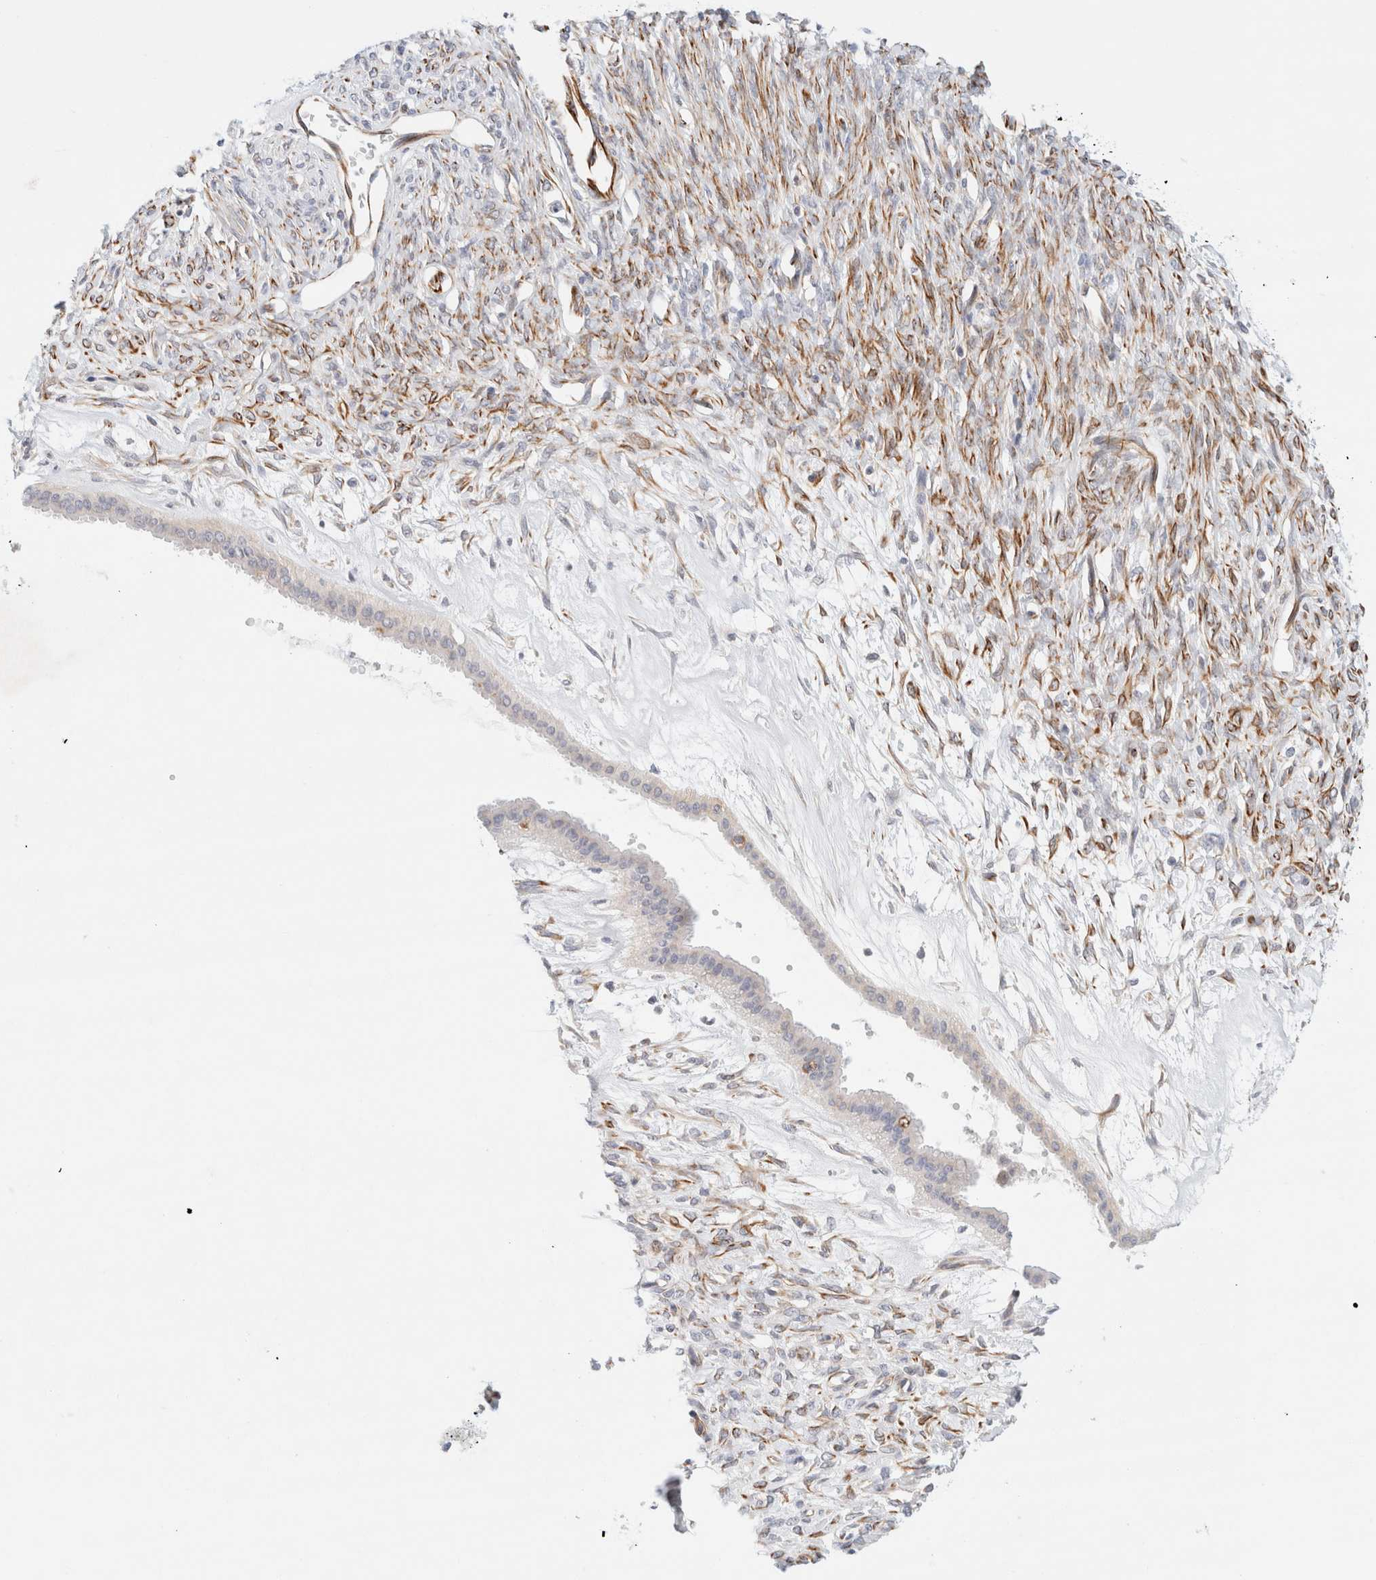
{"staining": {"intensity": "moderate", "quantity": "<25%", "location": "cytoplasmic/membranous"}, "tissue": "ovarian cancer", "cell_type": "Tumor cells", "image_type": "cancer", "snomed": [{"axis": "morphology", "description": "Cystadenocarcinoma, mucinous, NOS"}, {"axis": "topography", "description": "Ovary"}], "caption": "The image exhibits a brown stain indicating the presence of a protein in the cytoplasmic/membranous of tumor cells in mucinous cystadenocarcinoma (ovarian).", "gene": "SLC25A48", "patient": {"sex": "female", "age": 73}}